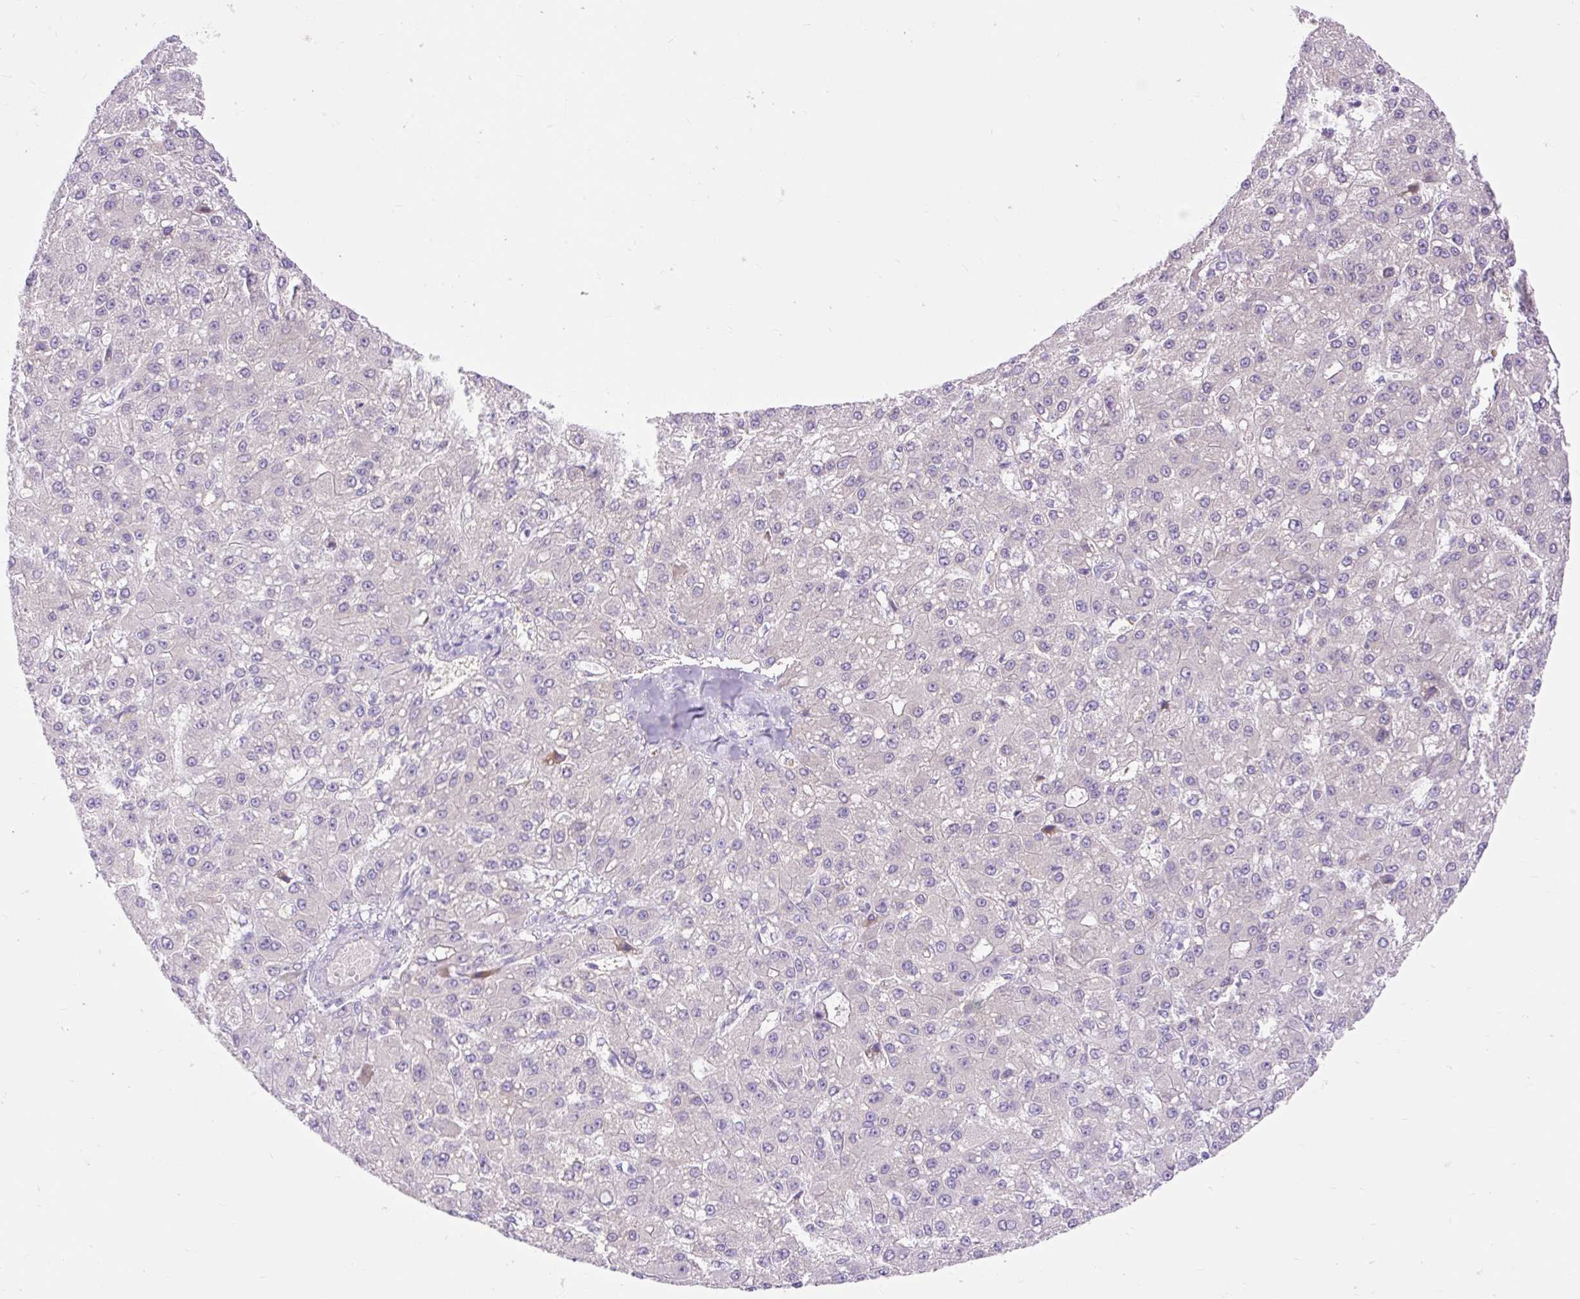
{"staining": {"intensity": "negative", "quantity": "none", "location": "none"}, "tissue": "liver cancer", "cell_type": "Tumor cells", "image_type": "cancer", "snomed": [{"axis": "morphology", "description": "Carcinoma, Hepatocellular, NOS"}, {"axis": "topography", "description": "Liver"}], "caption": "There is no significant expression in tumor cells of liver cancer (hepatocellular carcinoma).", "gene": "SLC25A40", "patient": {"sex": "male", "age": 67}}